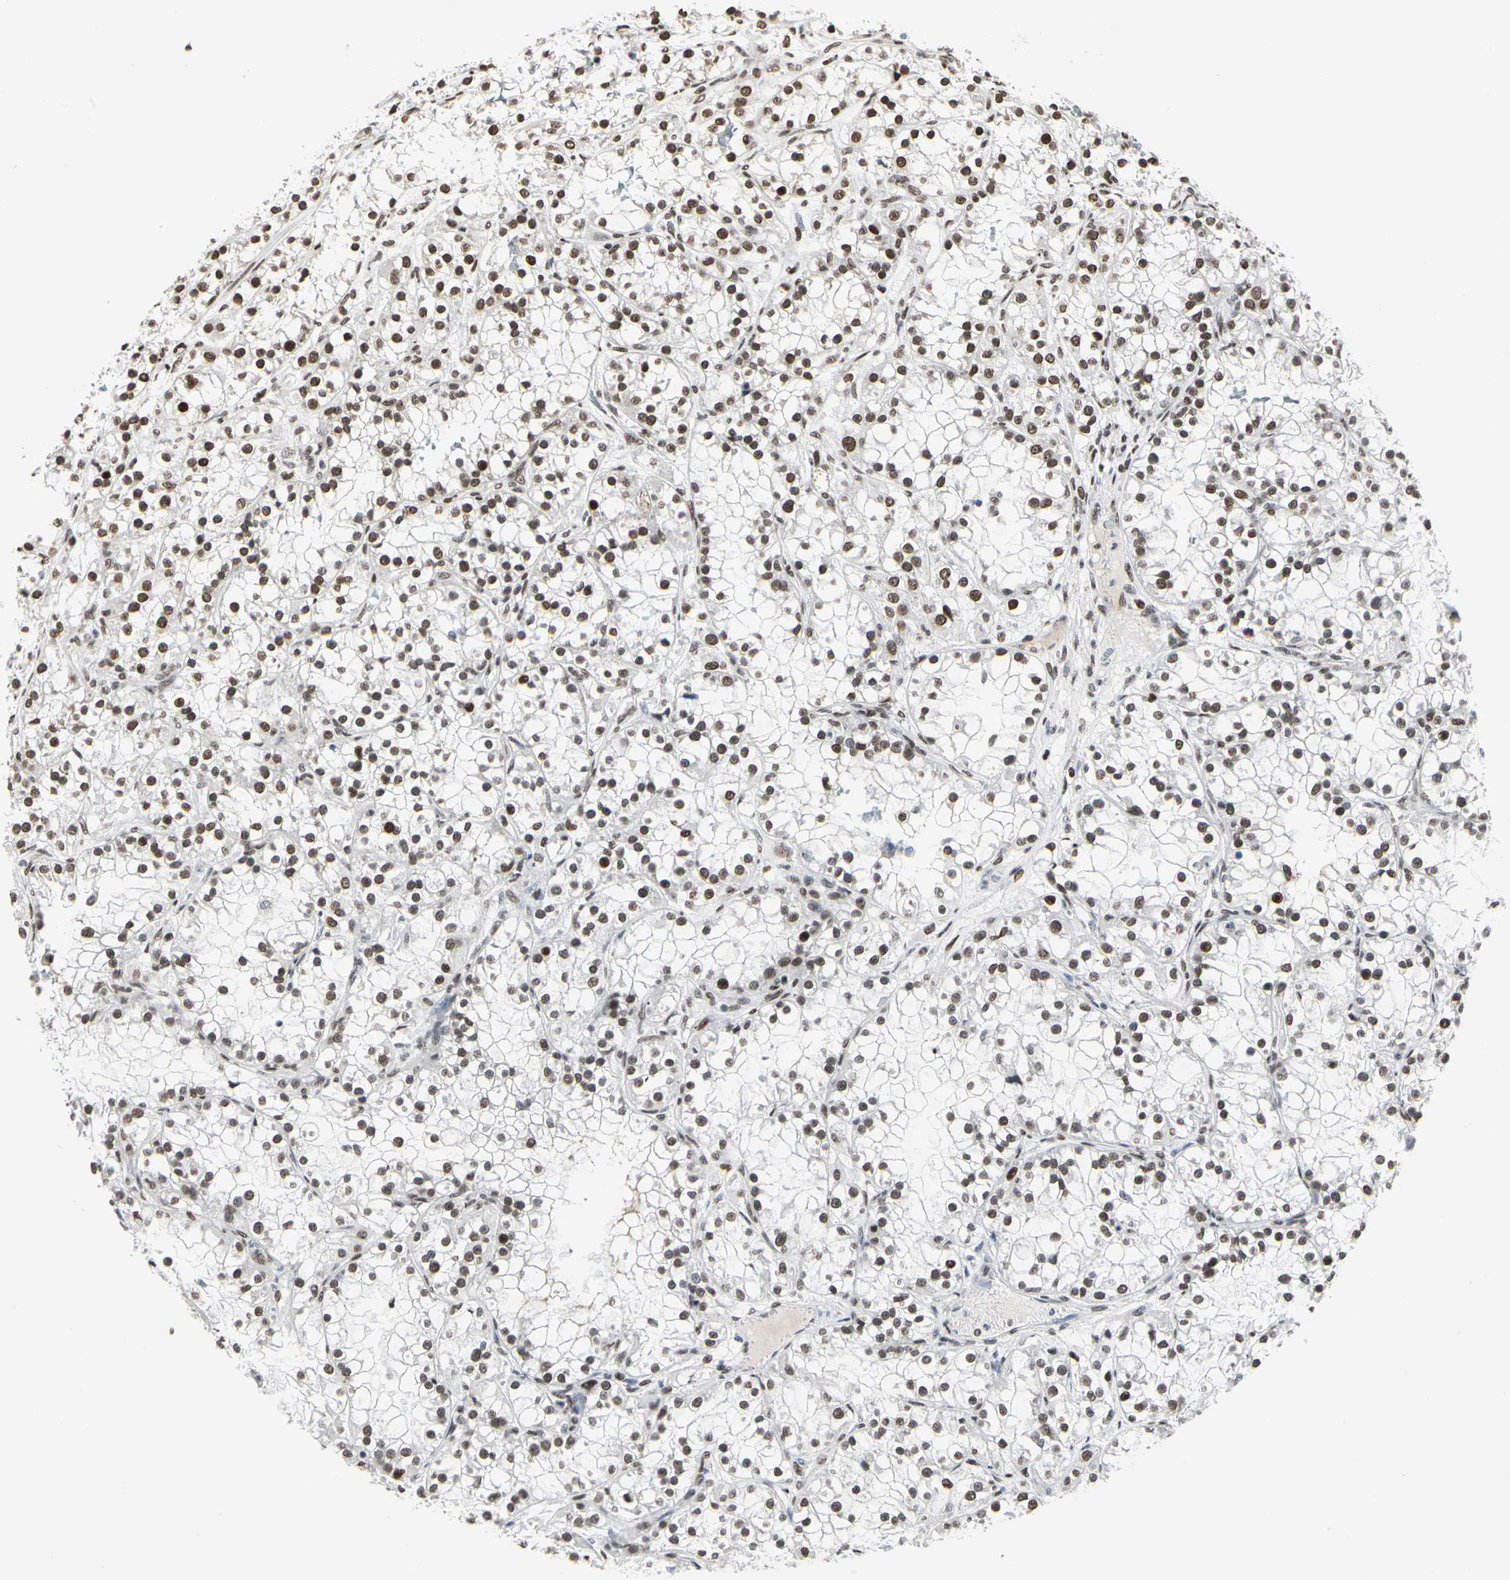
{"staining": {"intensity": "moderate", "quantity": ">75%", "location": "nuclear"}, "tissue": "renal cancer", "cell_type": "Tumor cells", "image_type": "cancer", "snomed": [{"axis": "morphology", "description": "Adenocarcinoma, NOS"}, {"axis": "topography", "description": "Kidney"}], "caption": "The image exhibits a brown stain indicating the presence of a protein in the nuclear of tumor cells in renal cancer (adenocarcinoma). The protein is shown in brown color, while the nuclei are stained blue.", "gene": "PRMT3", "patient": {"sex": "female", "age": 52}}